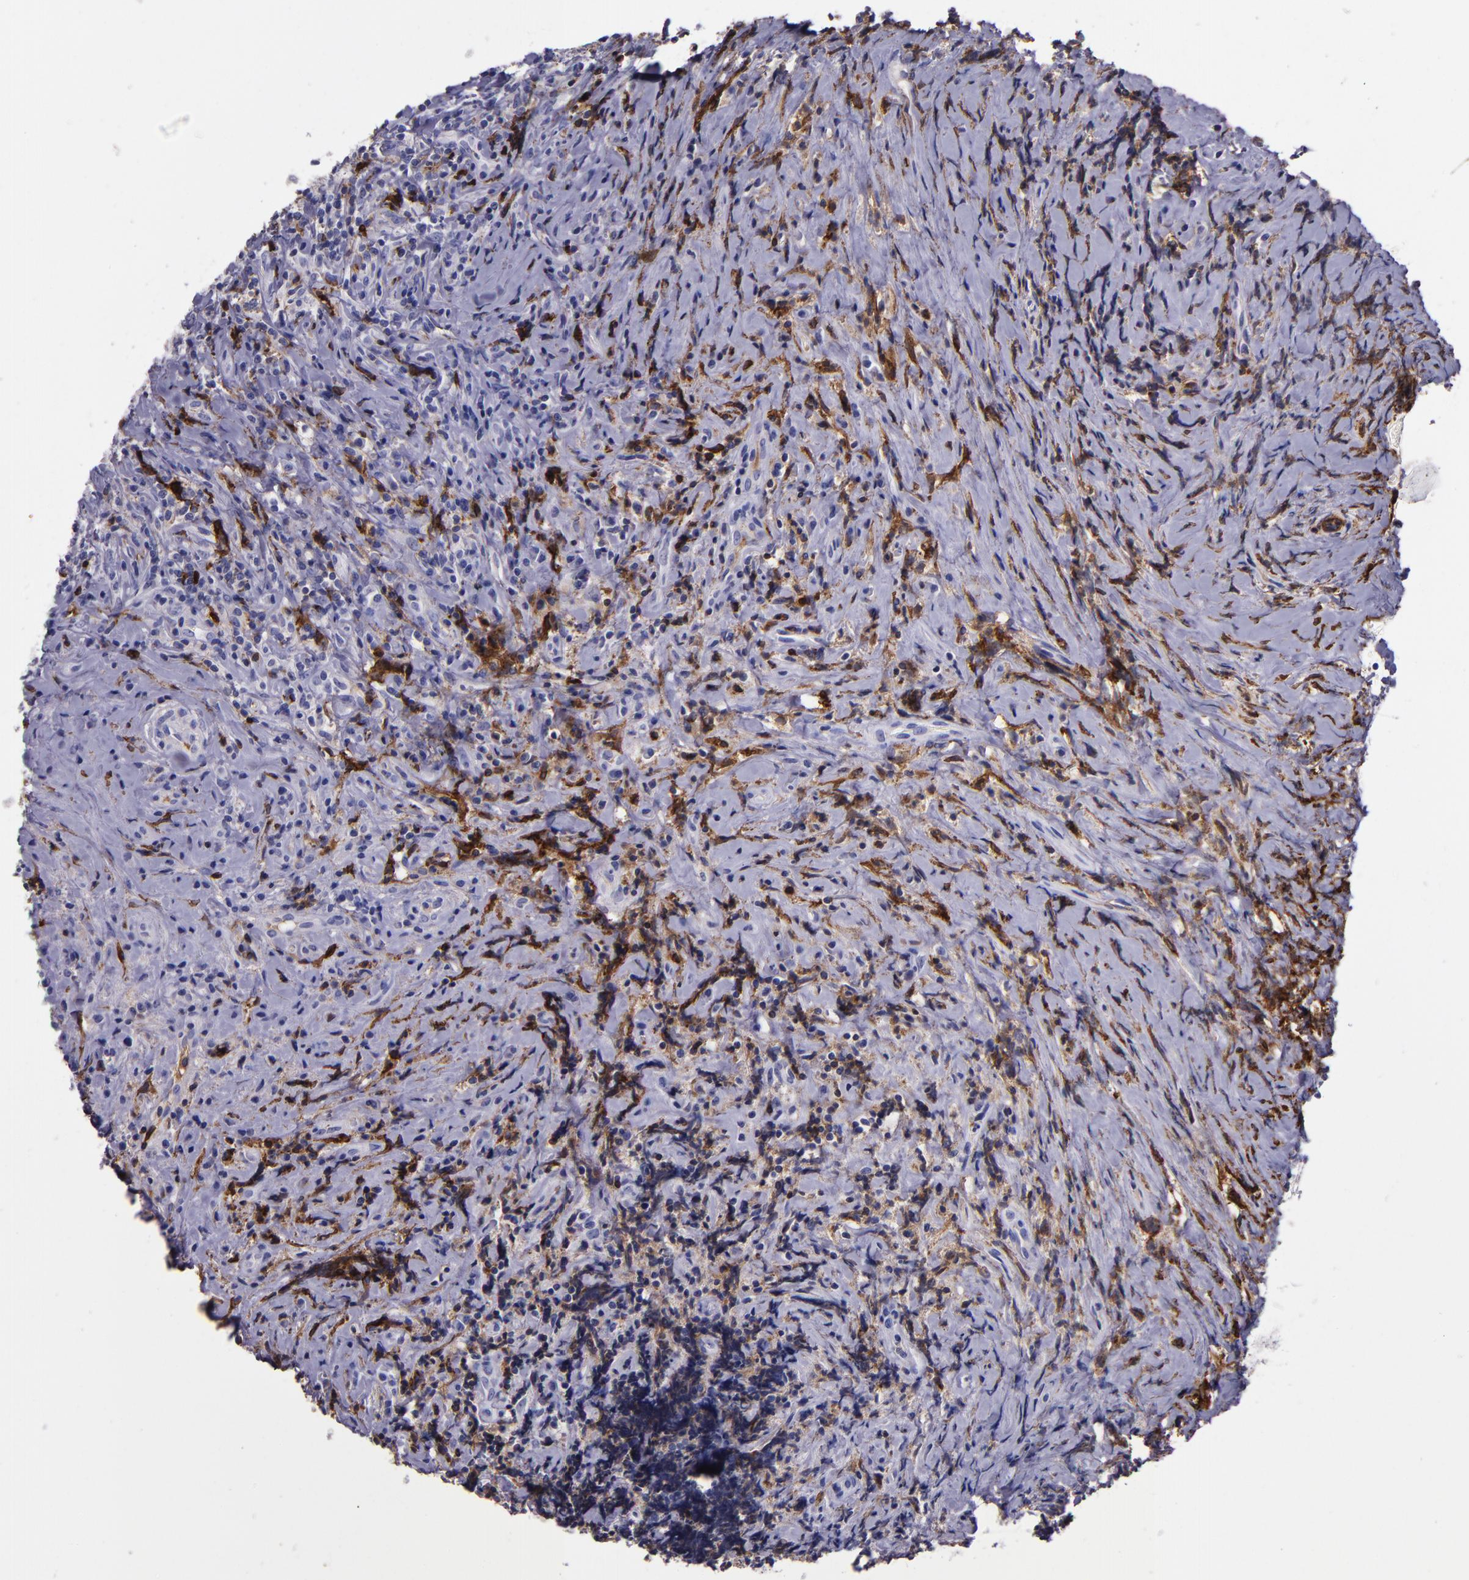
{"staining": {"intensity": "negative", "quantity": "none", "location": "none"}, "tissue": "lymphoma", "cell_type": "Tumor cells", "image_type": "cancer", "snomed": [{"axis": "morphology", "description": "Hodgkin's disease, NOS"}, {"axis": "topography", "description": "Lymph node"}], "caption": "The IHC histopathology image has no significant expression in tumor cells of lymphoma tissue.", "gene": "APOH", "patient": {"sex": "female", "age": 25}}